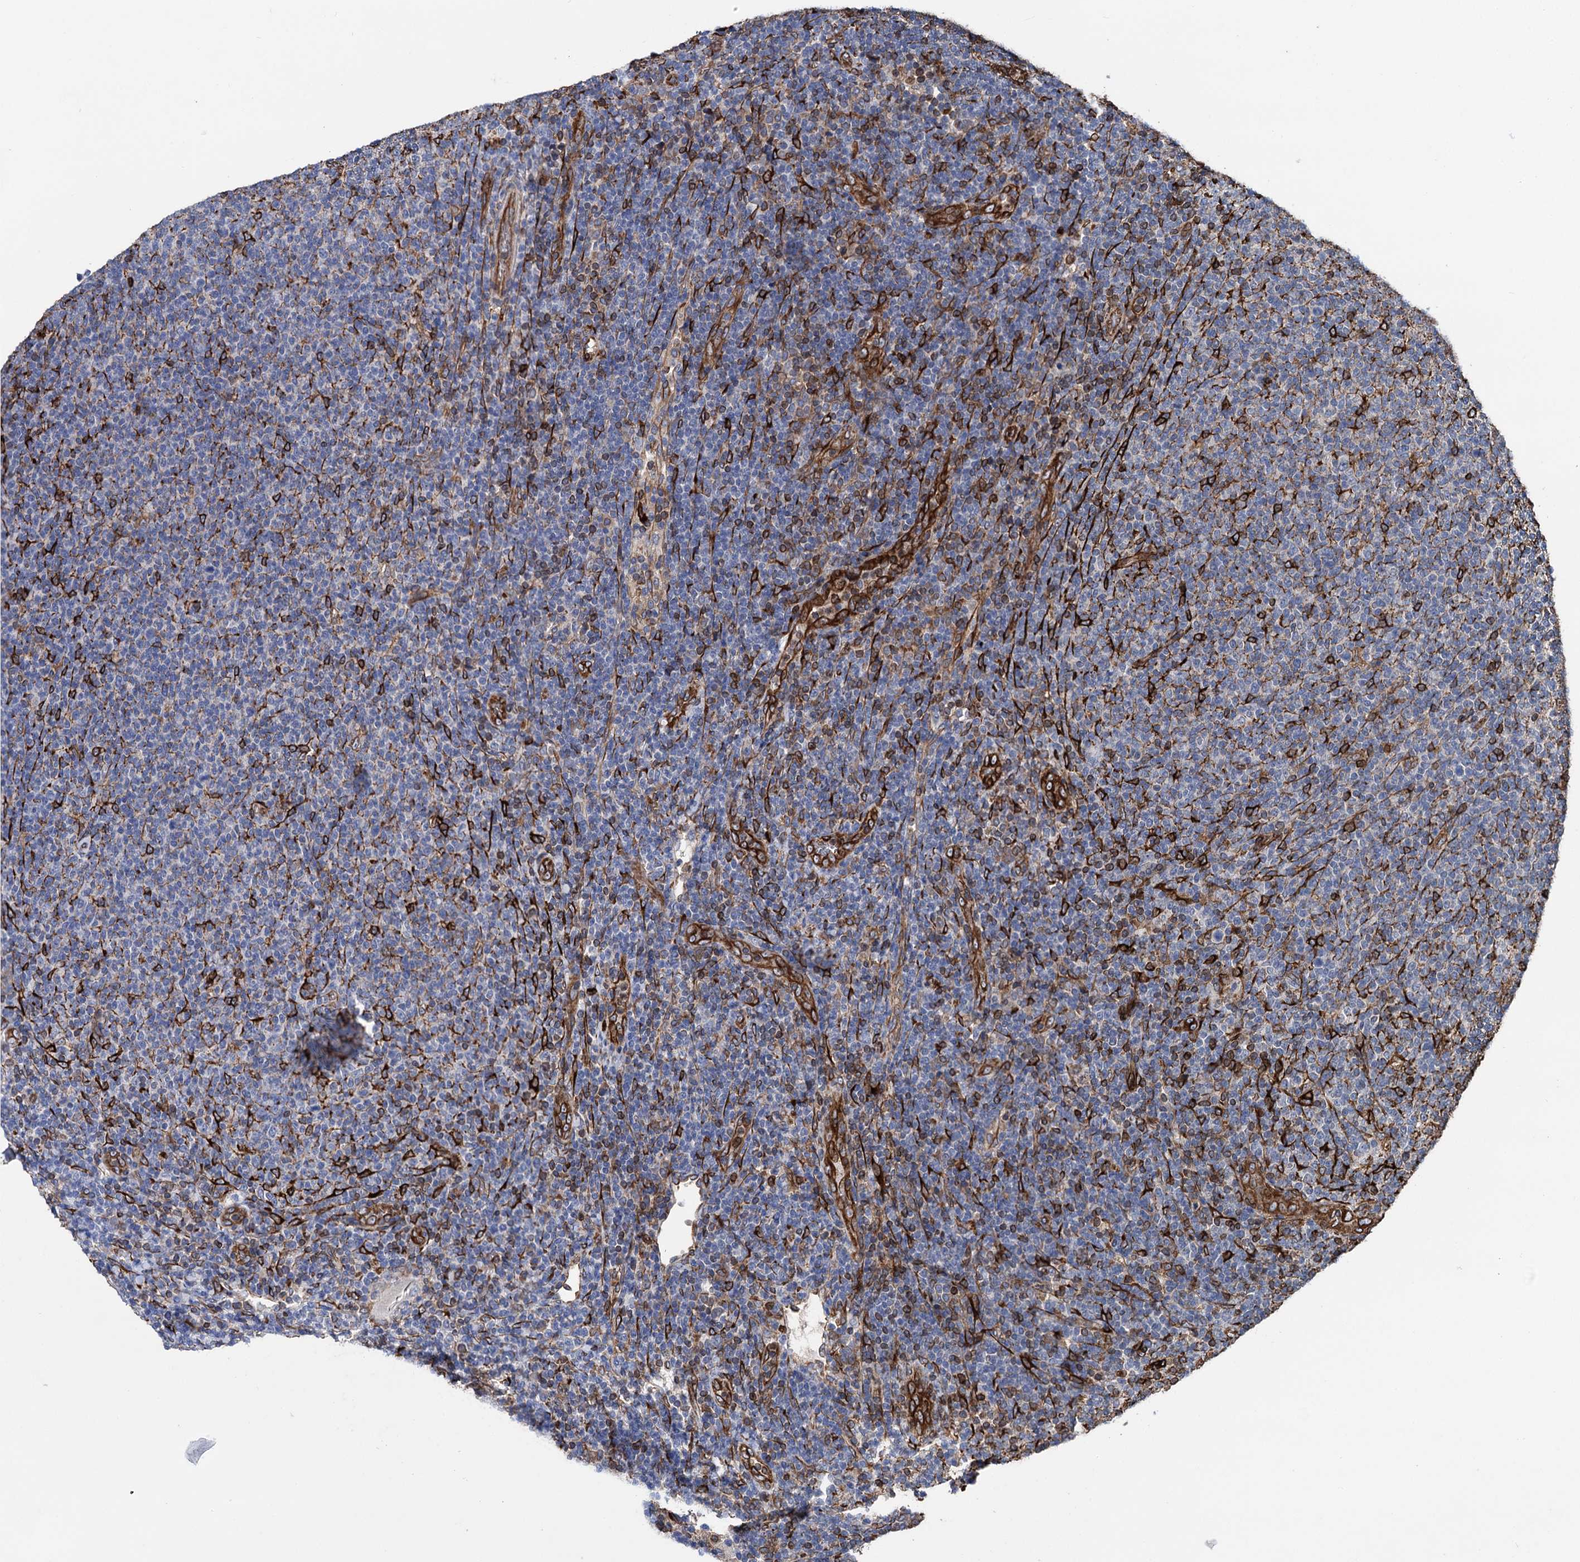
{"staining": {"intensity": "negative", "quantity": "none", "location": "none"}, "tissue": "lymphoma", "cell_type": "Tumor cells", "image_type": "cancer", "snomed": [{"axis": "morphology", "description": "Malignant lymphoma, non-Hodgkin's type, Low grade"}, {"axis": "topography", "description": "Lymph node"}], "caption": "Human lymphoma stained for a protein using immunohistochemistry (IHC) demonstrates no positivity in tumor cells.", "gene": "STING1", "patient": {"sex": "male", "age": 66}}